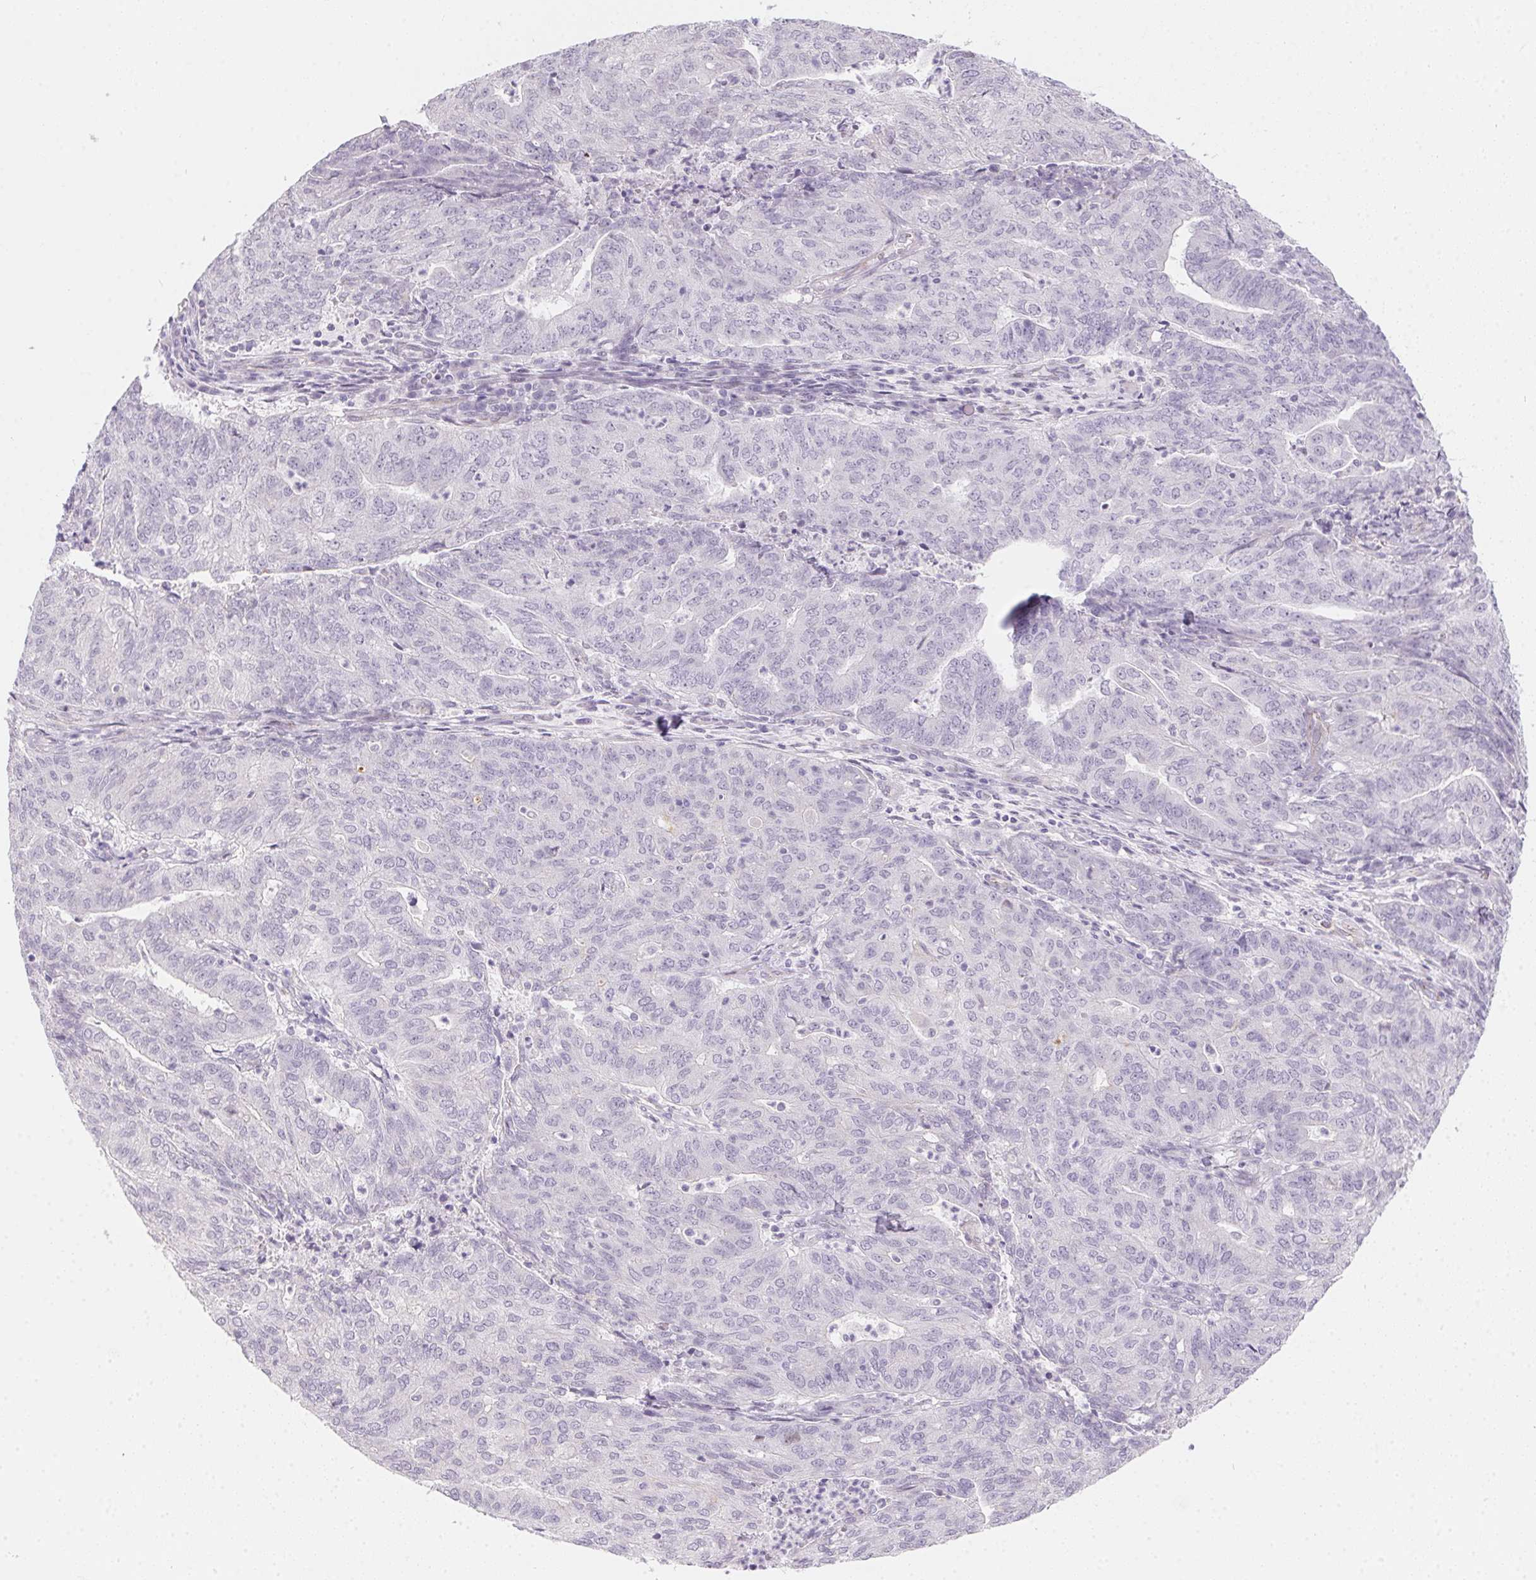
{"staining": {"intensity": "negative", "quantity": "none", "location": "none"}, "tissue": "endometrial cancer", "cell_type": "Tumor cells", "image_type": "cancer", "snomed": [{"axis": "morphology", "description": "Adenocarcinoma, NOS"}, {"axis": "topography", "description": "Endometrium"}], "caption": "Endometrial cancer (adenocarcinoma) stained for a protein using immunohistochemistry (IHC) reveals no staining tumor cells.", "gene": "MORC1", "patient": {"sex": "female", "age": 82}}